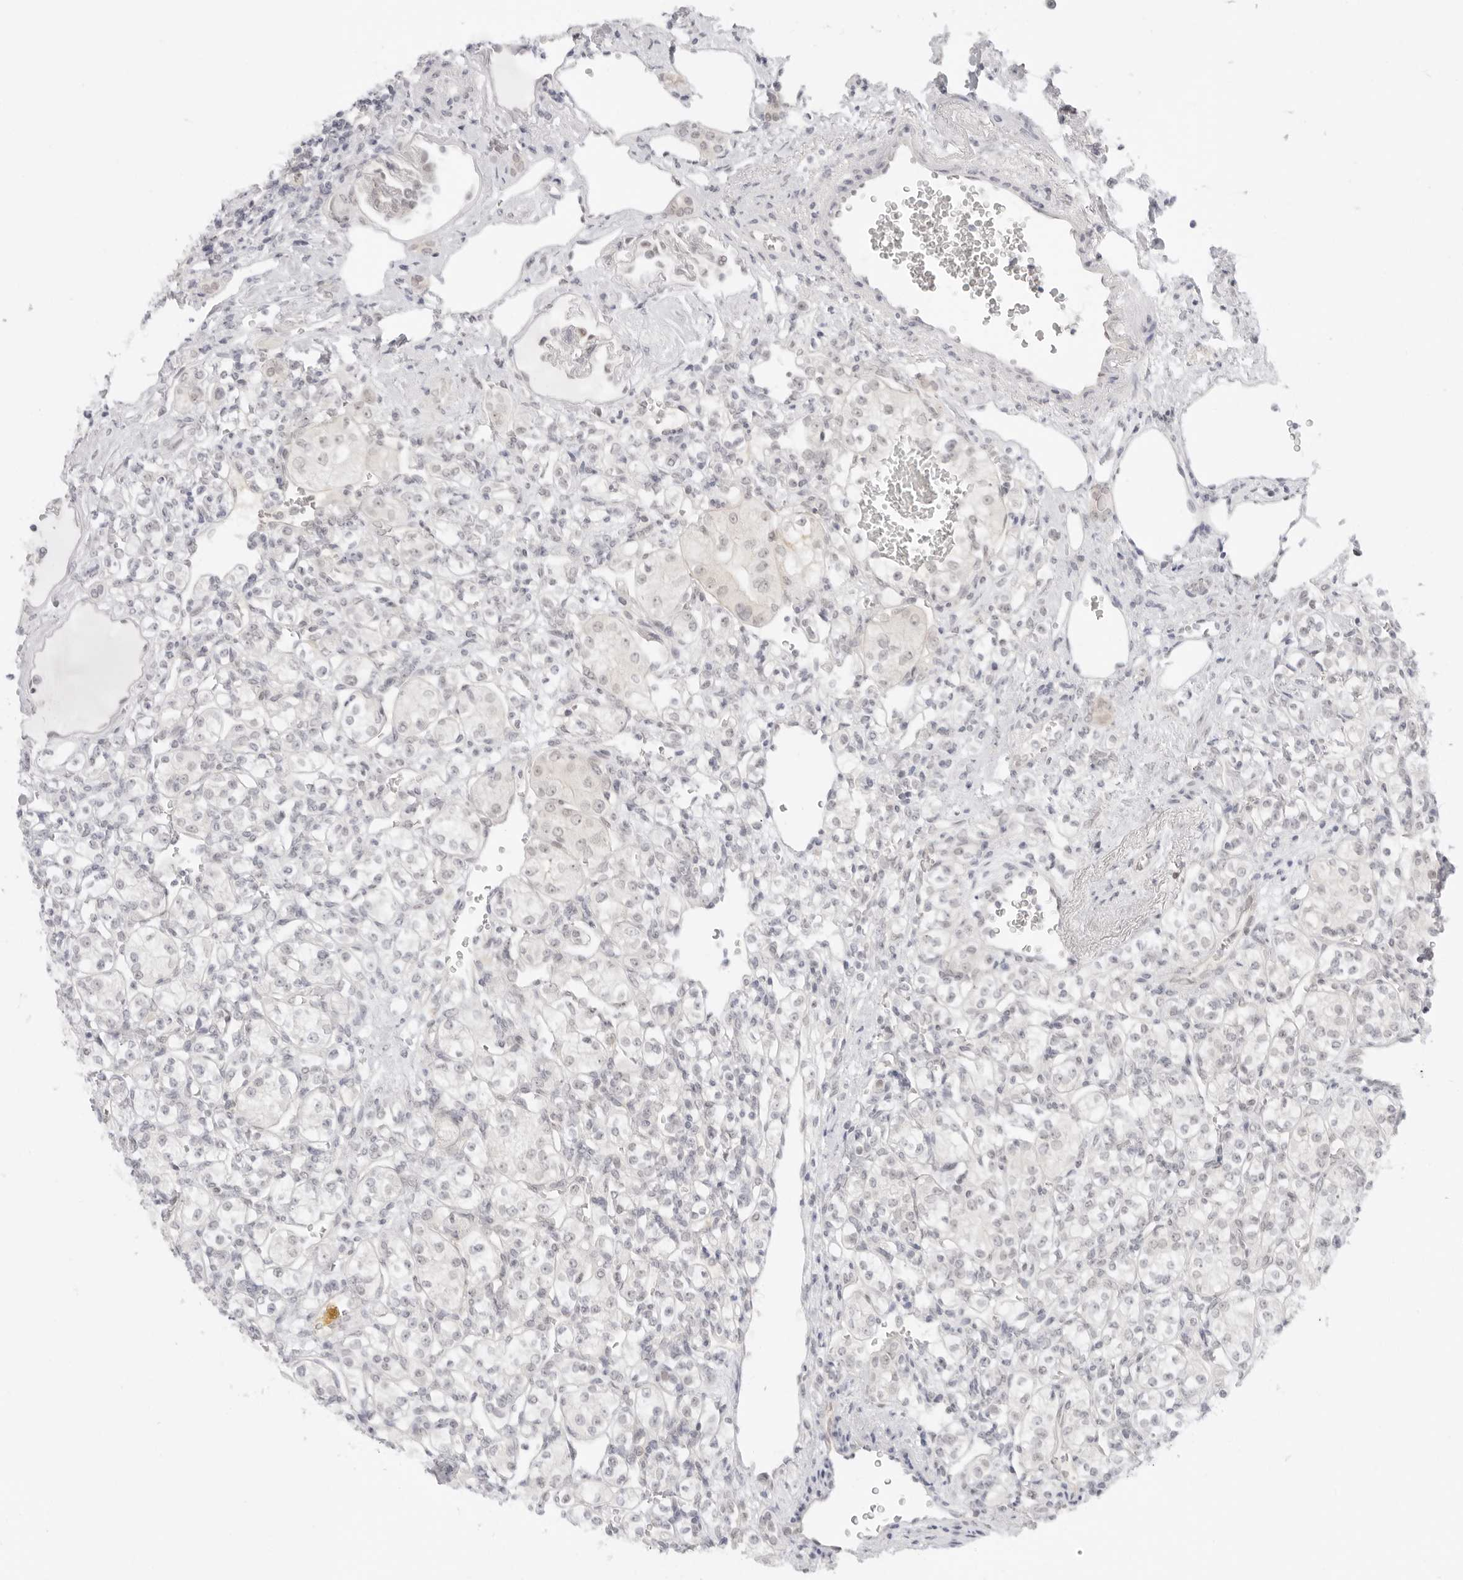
{"staining": {"intensity": "negative", "quantity": "none", "location": "none"}, "tissue": "renal cancer", "cell_type": "Tumor cells", "image_type": "cancer", "snomed": [{"axis": "morphology", "description": "Adenocarcinoma, NOS"}, {"axis": "topography", "description": "Kidney"}], "caption": "Tumor cells are negative for protein expression in human renal adenocarcinoma.", "gene": "MED18", "patient": {"sex": "male", "age": 77}}